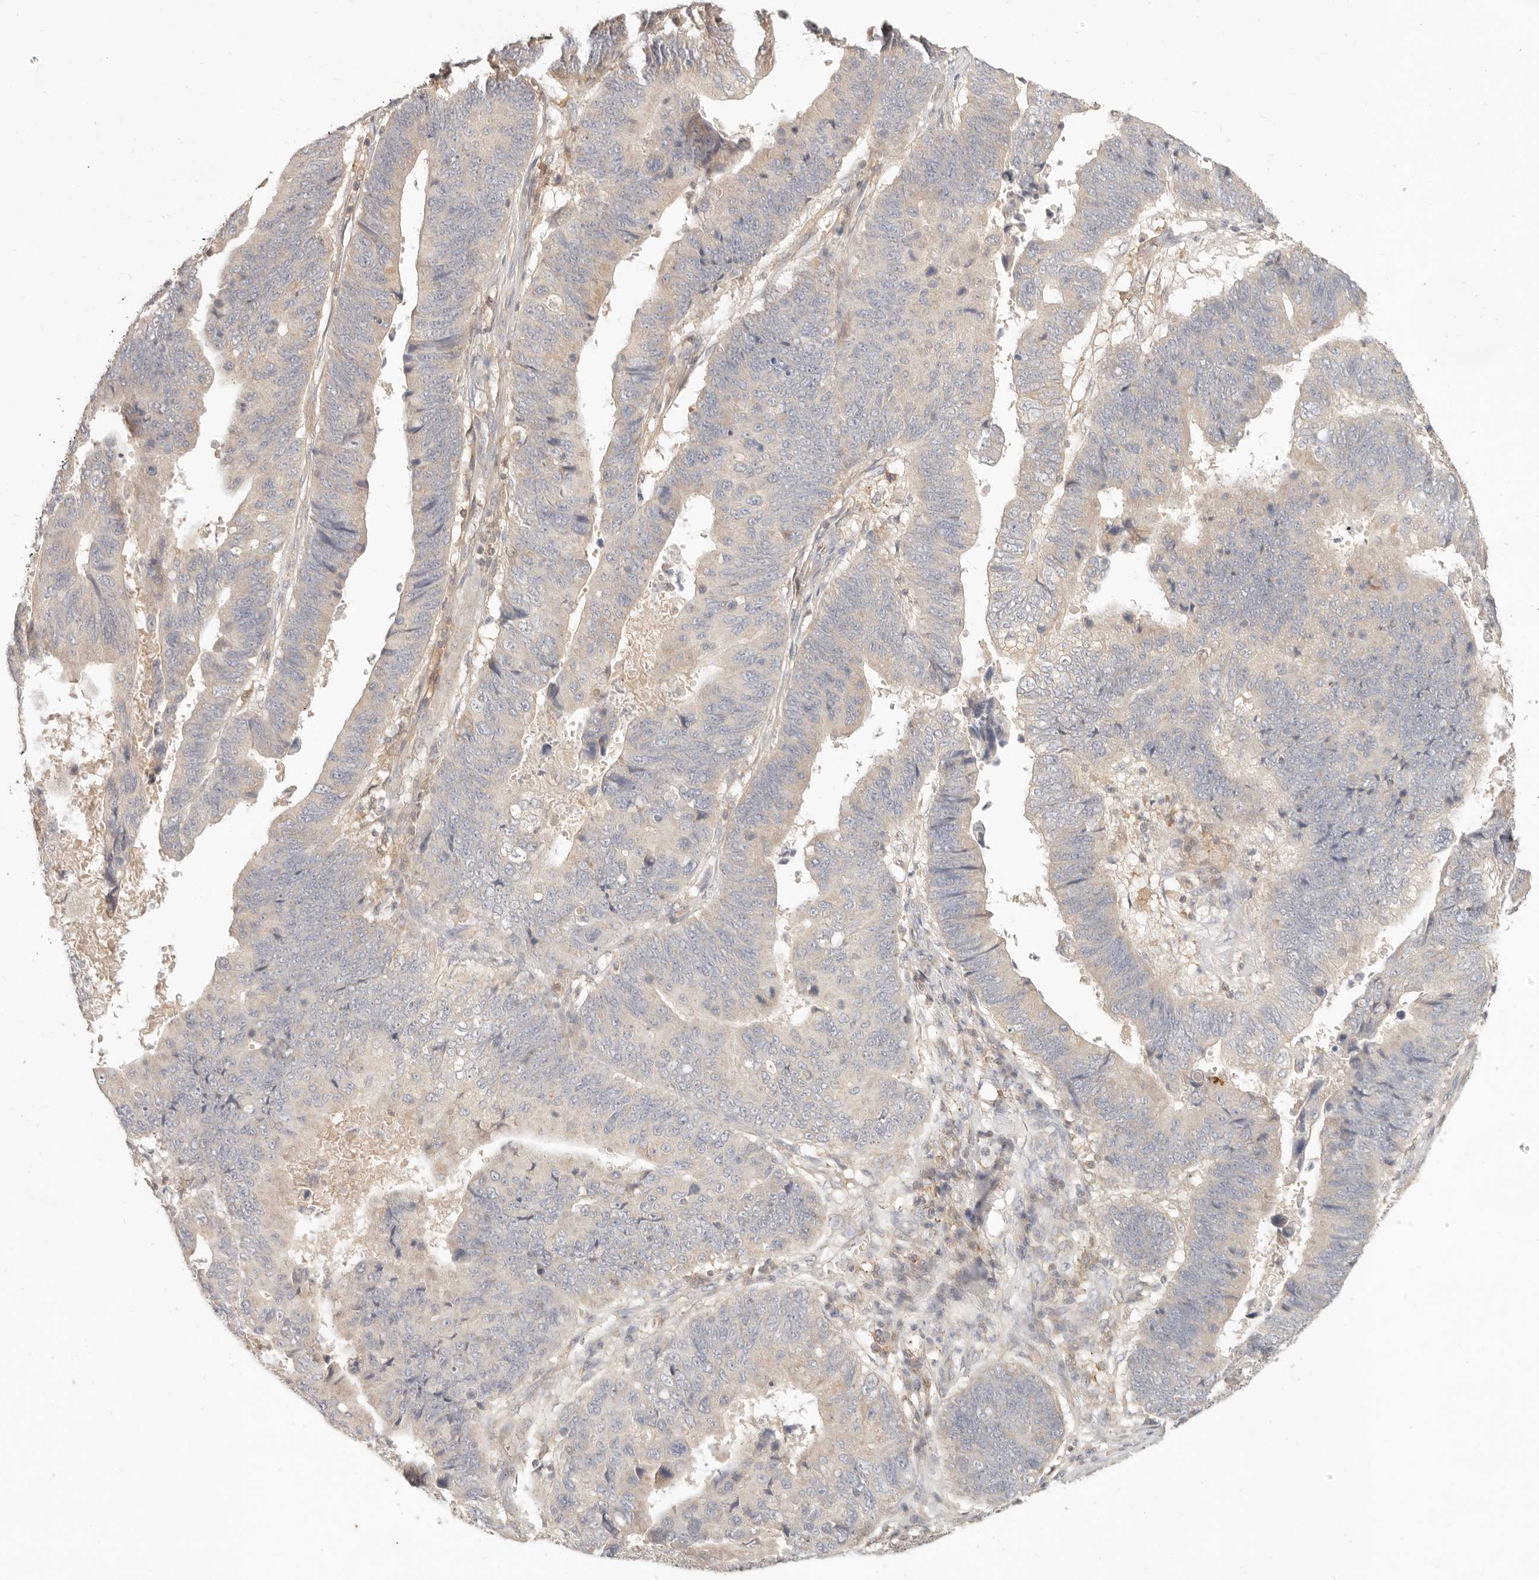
{"staining": {"intensity": "negative", "quantity": "none", "location": "none"}, "tissue": "stomach cancer", "cell_type": "Tumor cells", "image_type": "cancer", "snomed": [{"axis": "morphology", "description": "Adenocarcinoma, NOS"}, {"axis": "topography", "description": "Stomach"}], "caption": "This is a photomicrograph of IHC staining of stomach cancer, which shows no staining in tumor cells.", "gene": "NECAP2", "patient": {"sex": "male", "age": 59}}